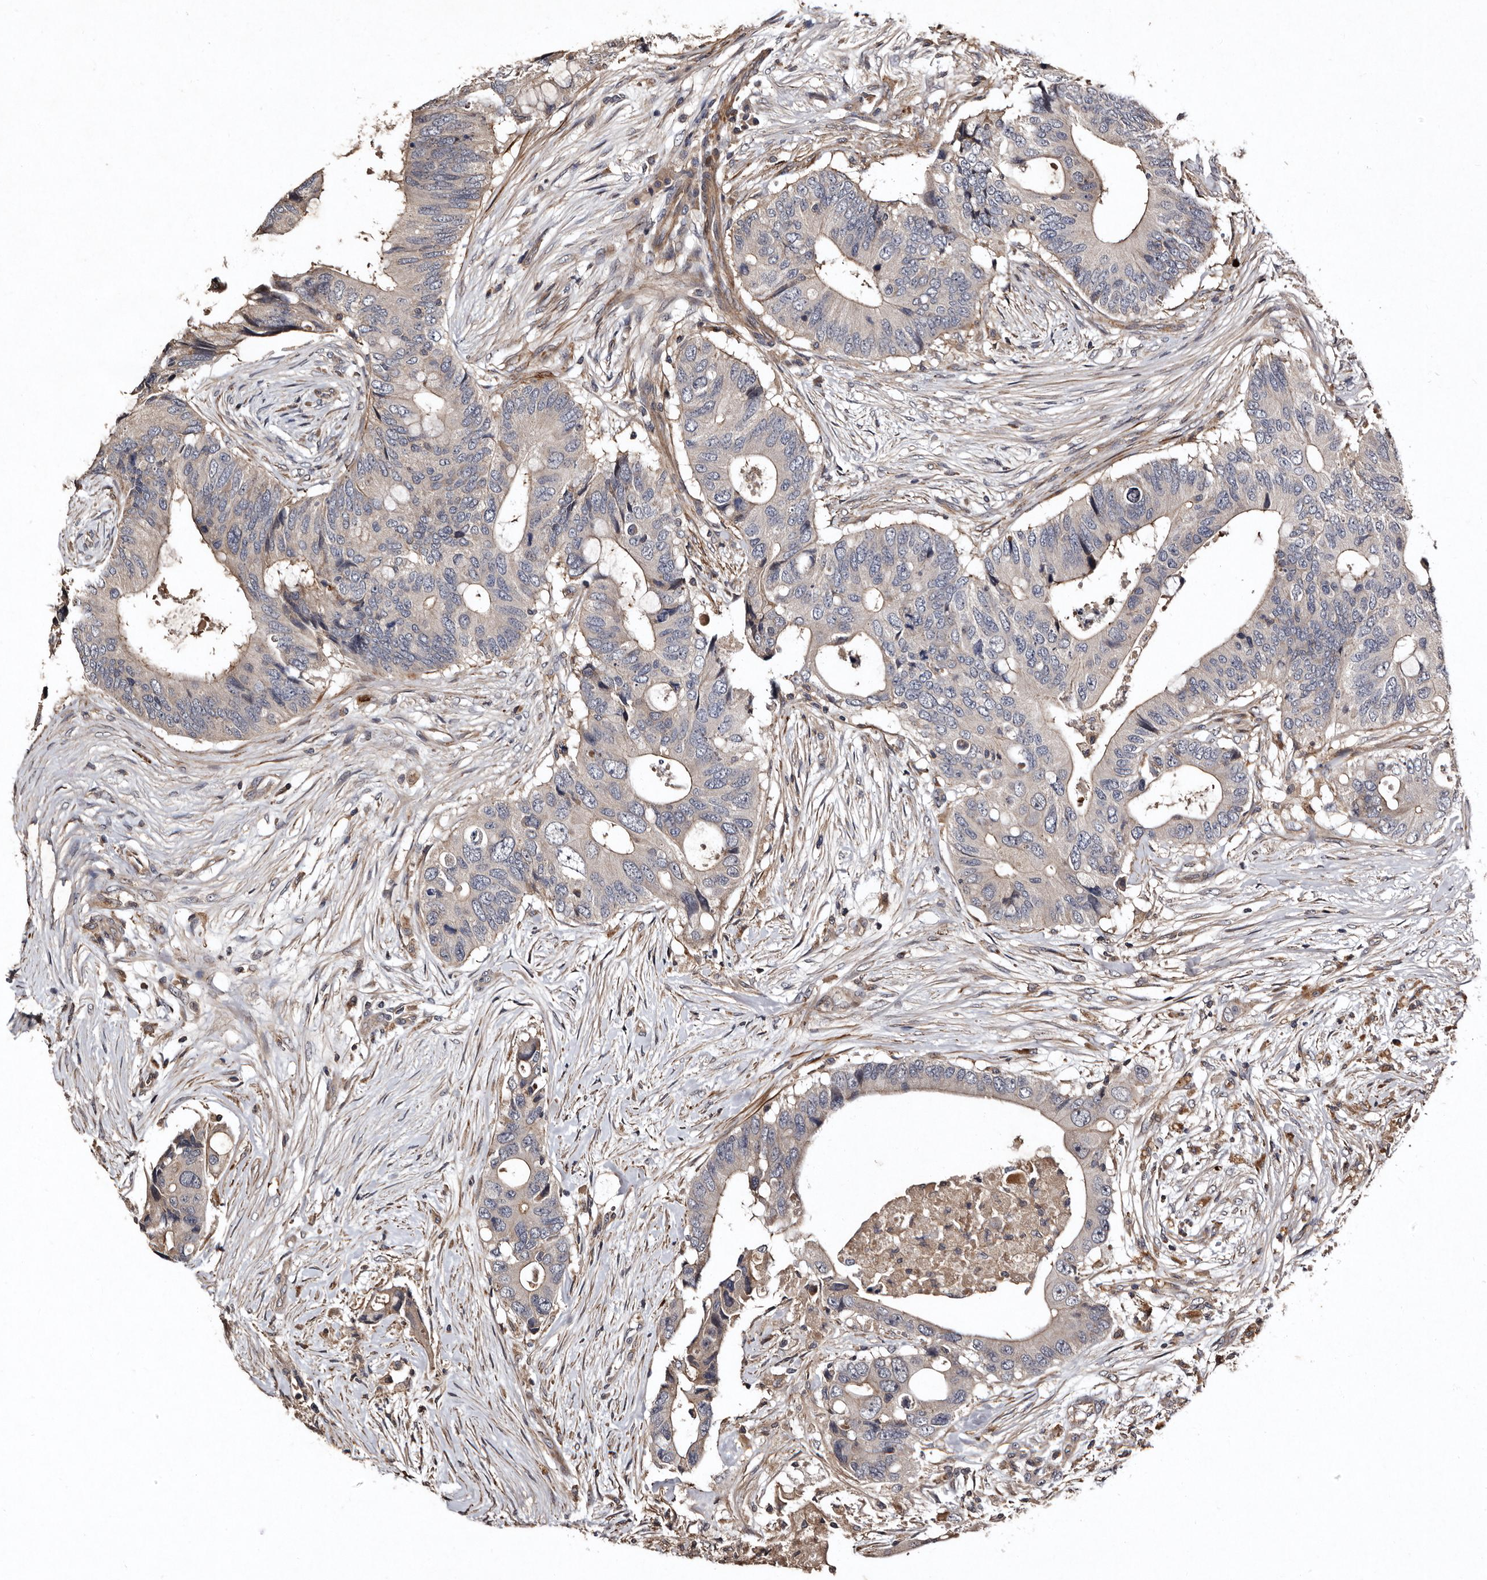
{"staining": {"intensity": "negative", "quantity": "none", "location": "none"}, "tissue": "colorectal cancer", "cell_type": "Tumor cells", "image_type": "cancer", "snomed": [{"axis": "morphology", "description": "Adenocarcinoma, NOS"}, {"axis": "topography", "description": "Colon"}], "caption": "A histopathology image of human adenocarcinoma (colorectal) is negative for staining in tumor cells. Brightfield microscopy of immunohistochemistry stained with DAB (3,3'-diaminobenzidine) (brown) and hematoxylin (blue), captured at high magnification.", "gene": "PRKD3", "patient": {"sex": "male", "age": 71}}